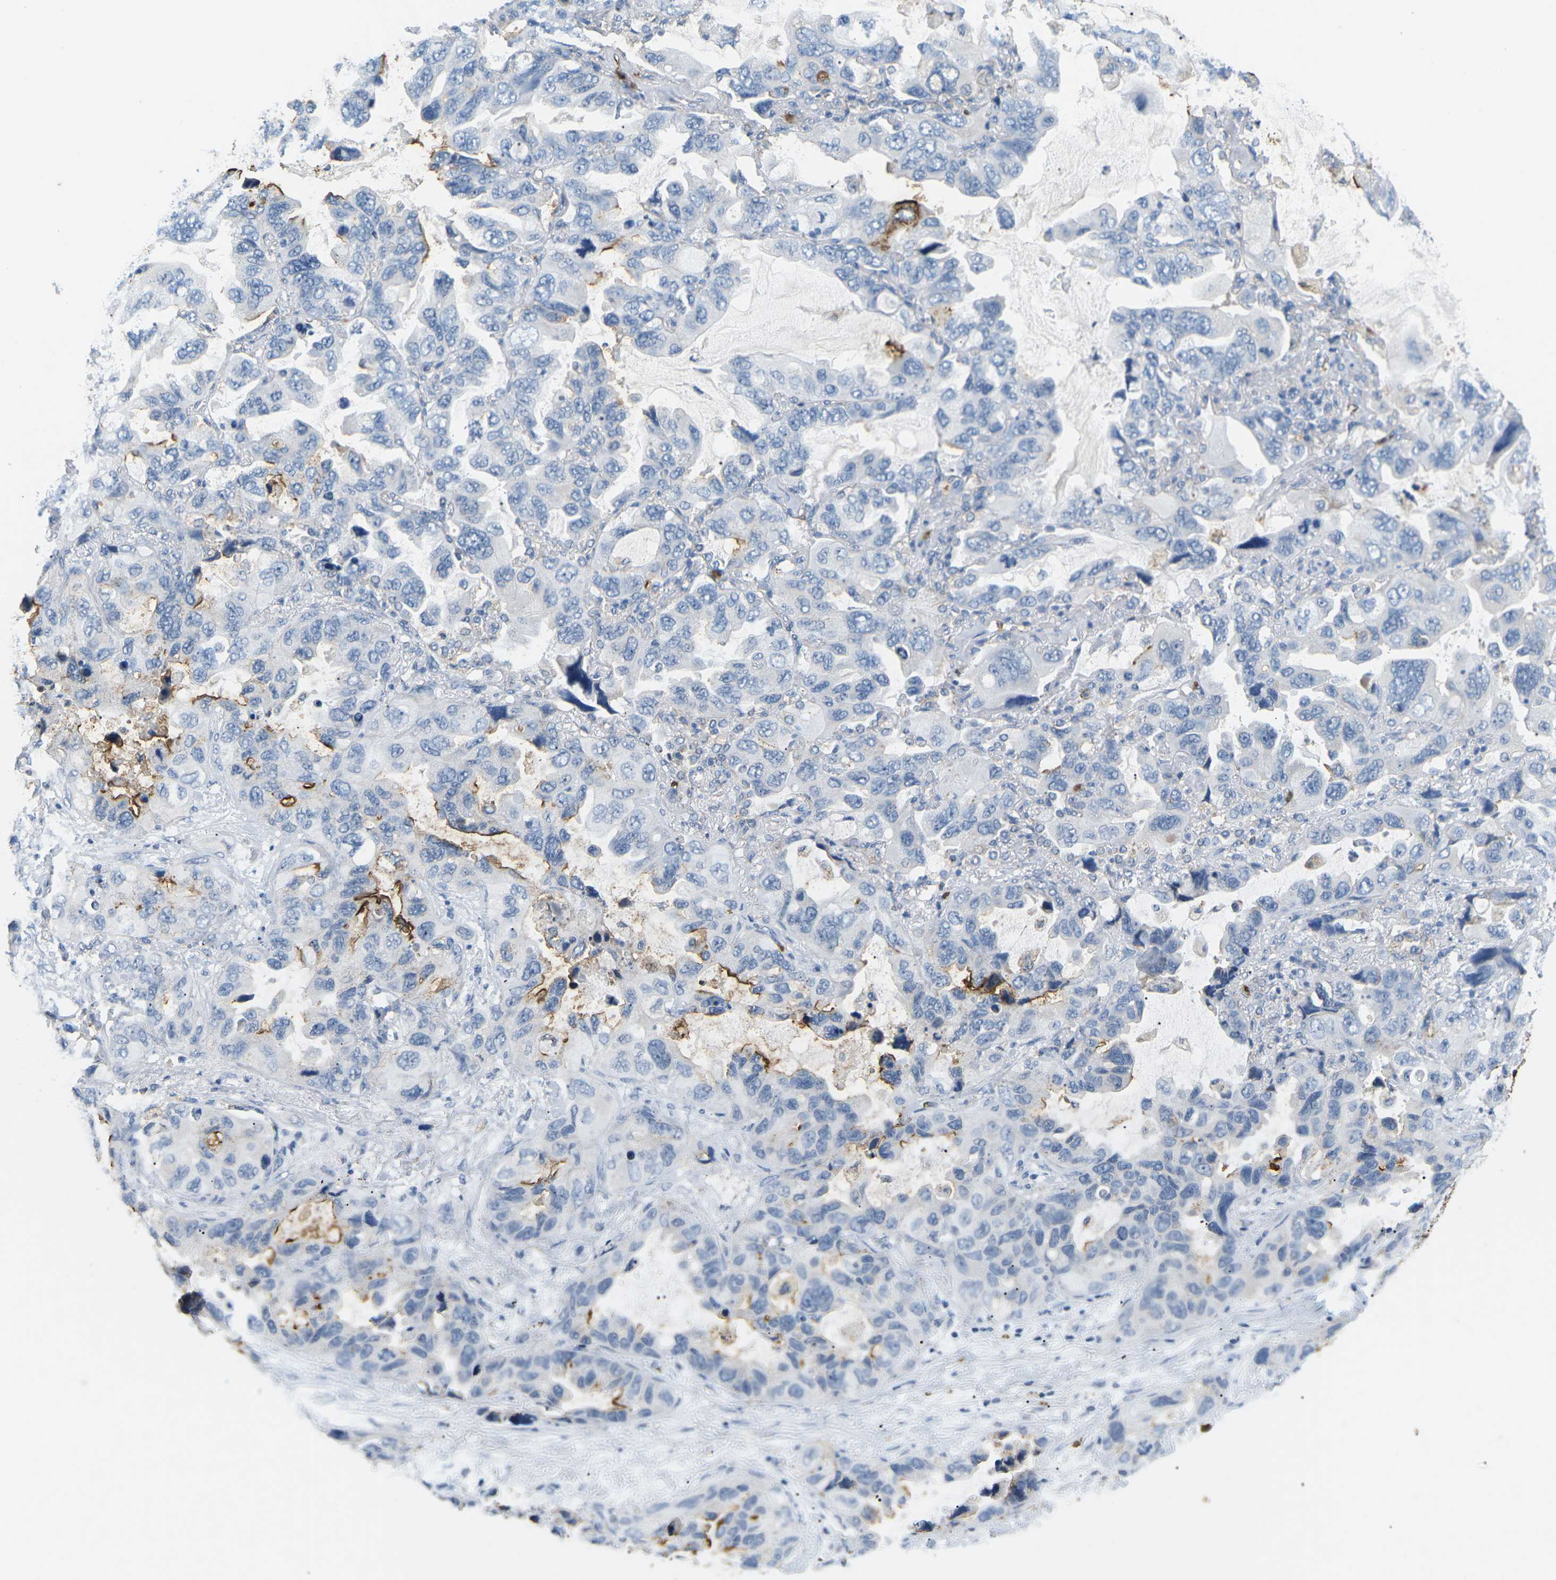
{"staining": {"intensity": "negative", "quantity": "none", "location": "none"}, "tissue": "lung cancer", "cell_type": "Tumor cells", "image_type": "cancer", "snomed": [{"axis": "morphology", "description": "Squamous cell carcinoma, NOS"}, {"axis": "topography", "description": "Lung"}], "caption": "Image shows no protein positivity in tumor cells of squamous cell carcinoma (lung) tissue. Nuclei are stained in blue.", "gene": "ADM", "patient": {"sex": "female", "age": 73}}